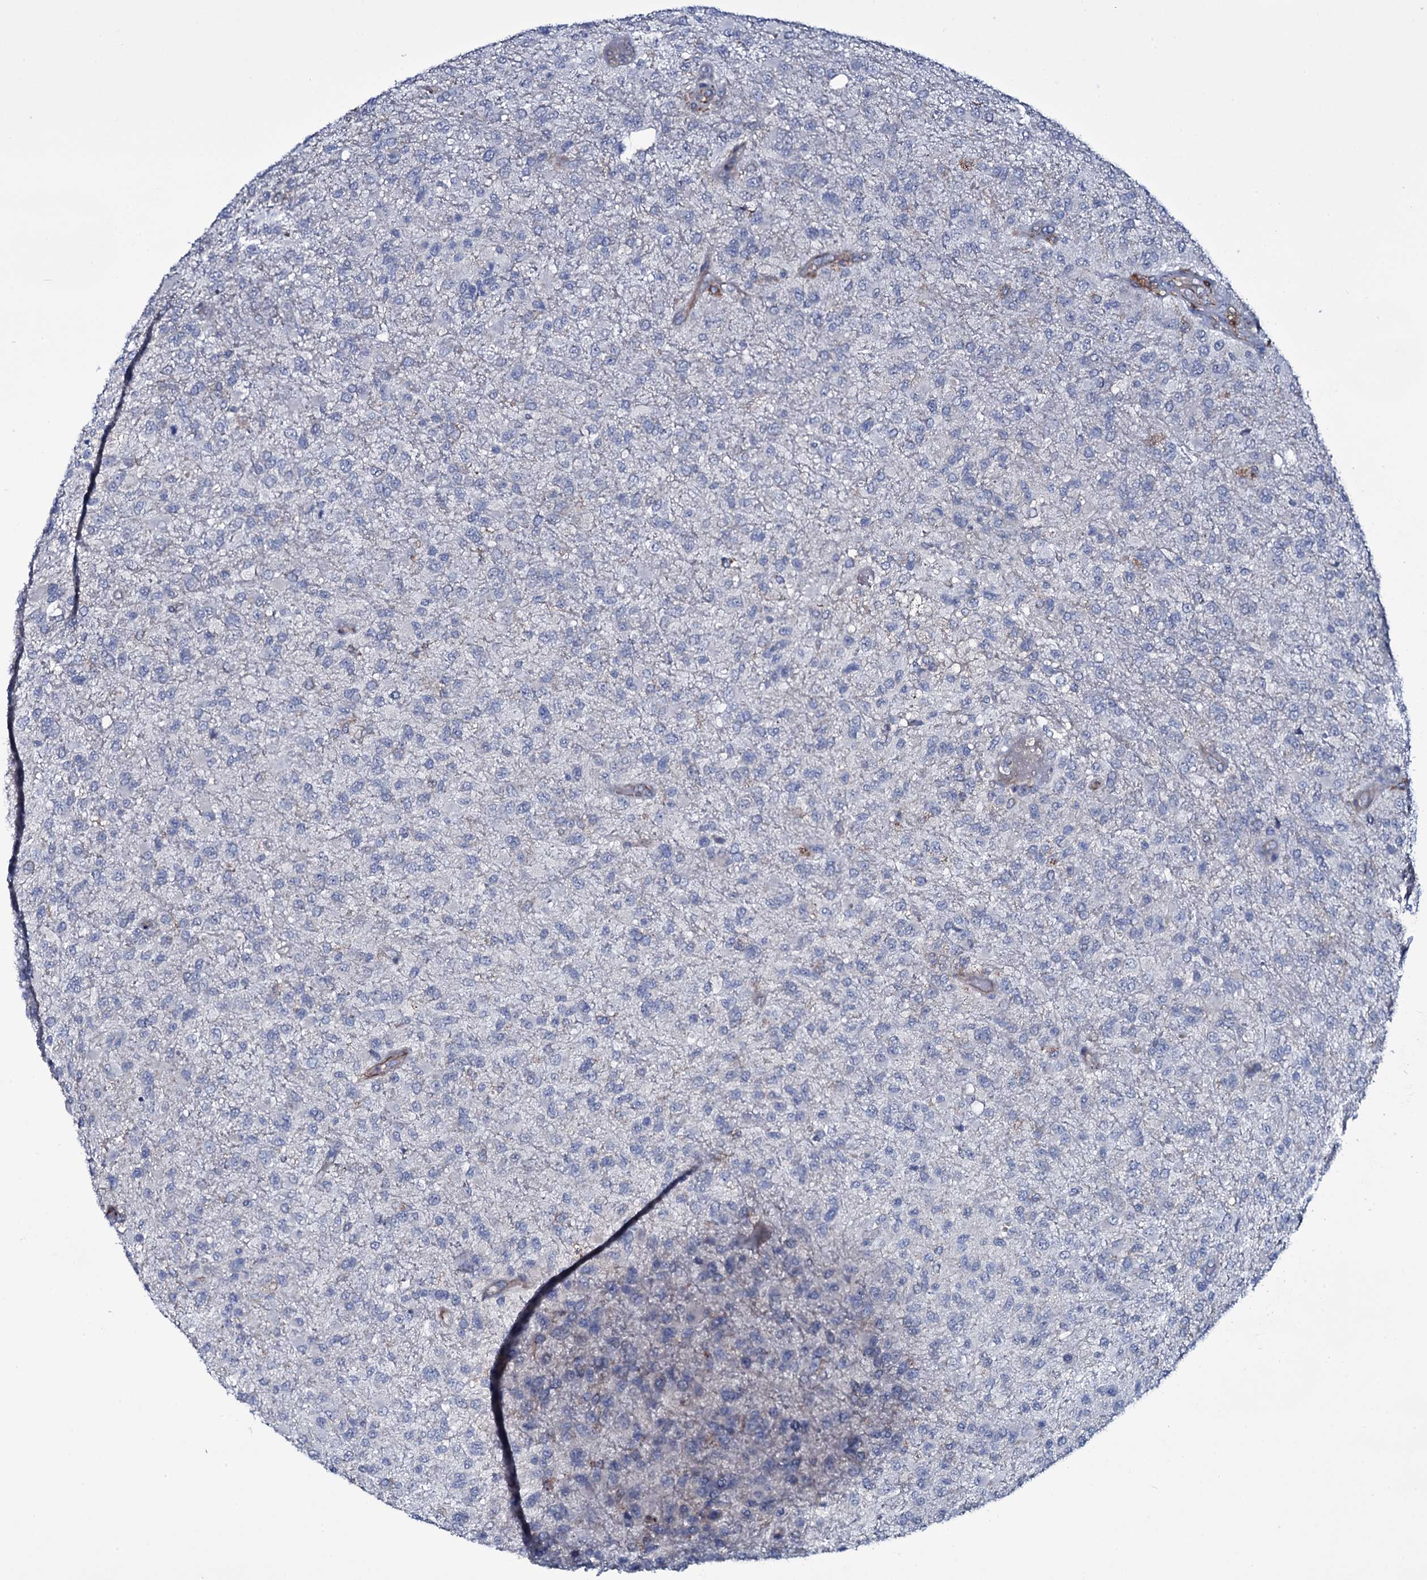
{"staining": {"intensity": "negative", "quantity": "none", "location": "none"}, "tissue": "glioma", "cell_type": "Tumor cells", "image_type": "cancer", "snomed": [{"axis": "morphology", "description": "Glioma, malignant, High grade"}, {"axis": "topography", "description": "Brain"}], "caption": "This is a image of immunohistochemistry (IHC) staining of malignant glioma (high-grade), which shows no expression in tumor cells.", "gene": "VAMP8", "patient": {"sex": "female", "age": 74}}